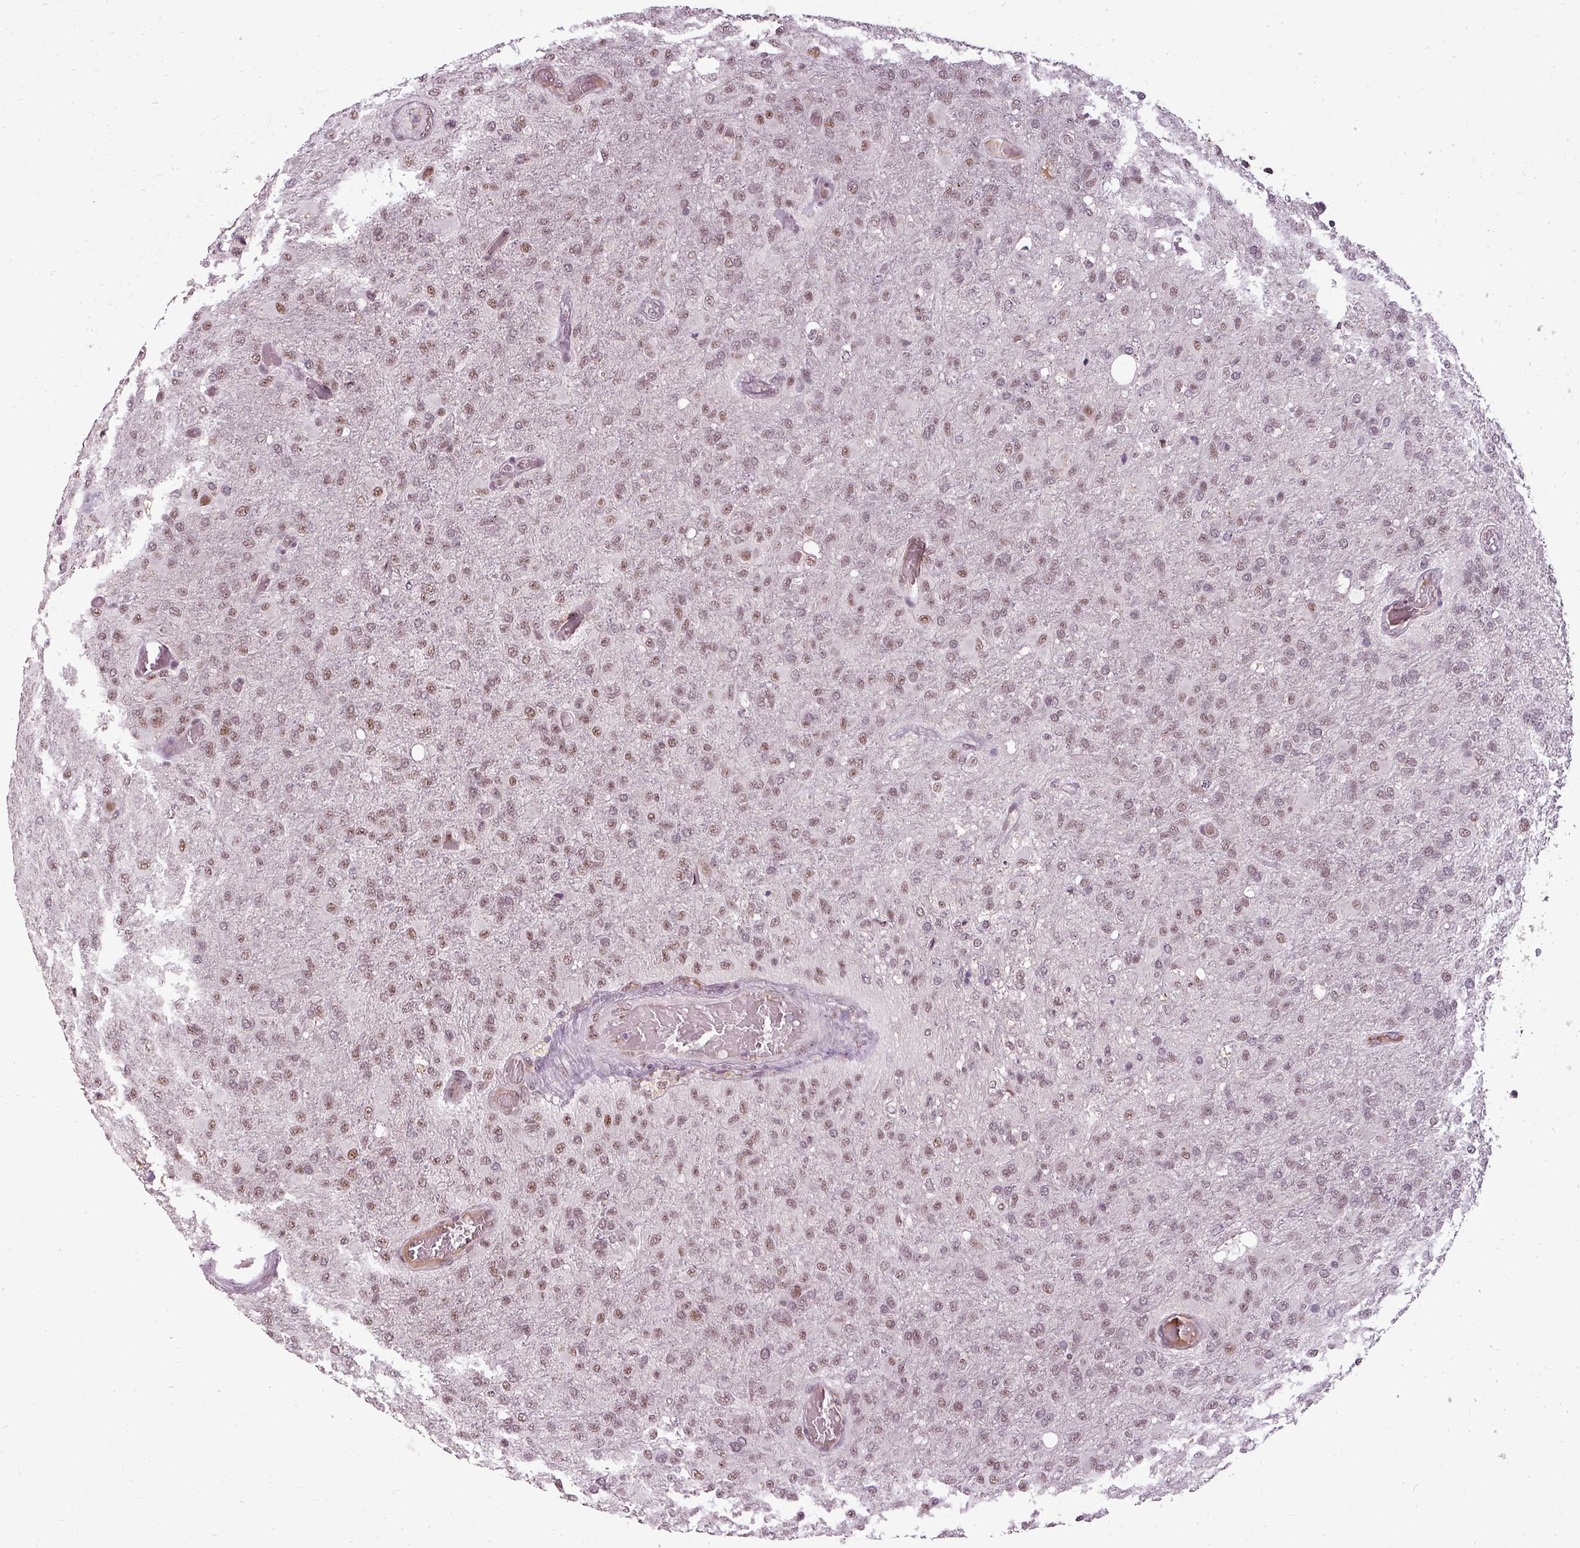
{"staining": {"intensity": "moderate", "quantity": ">75%", "location": "nuclear"}, "tissue": "glioma", "cell_type": "Tumor cells", "image_type": "cancer", "snomed": [{"axis": "morphology", "description": "Glioma, malignant, High grade"}, {"axis": "topography", "description": "Brain"}], "caption": "Human high-grade glioma (malignant) stained for a protein (brown) shows moderate nuclear positive staining in about >75% of tumor cells.", "gene": "BCAS3", "patient": {"sex": "female", "age": 74}}